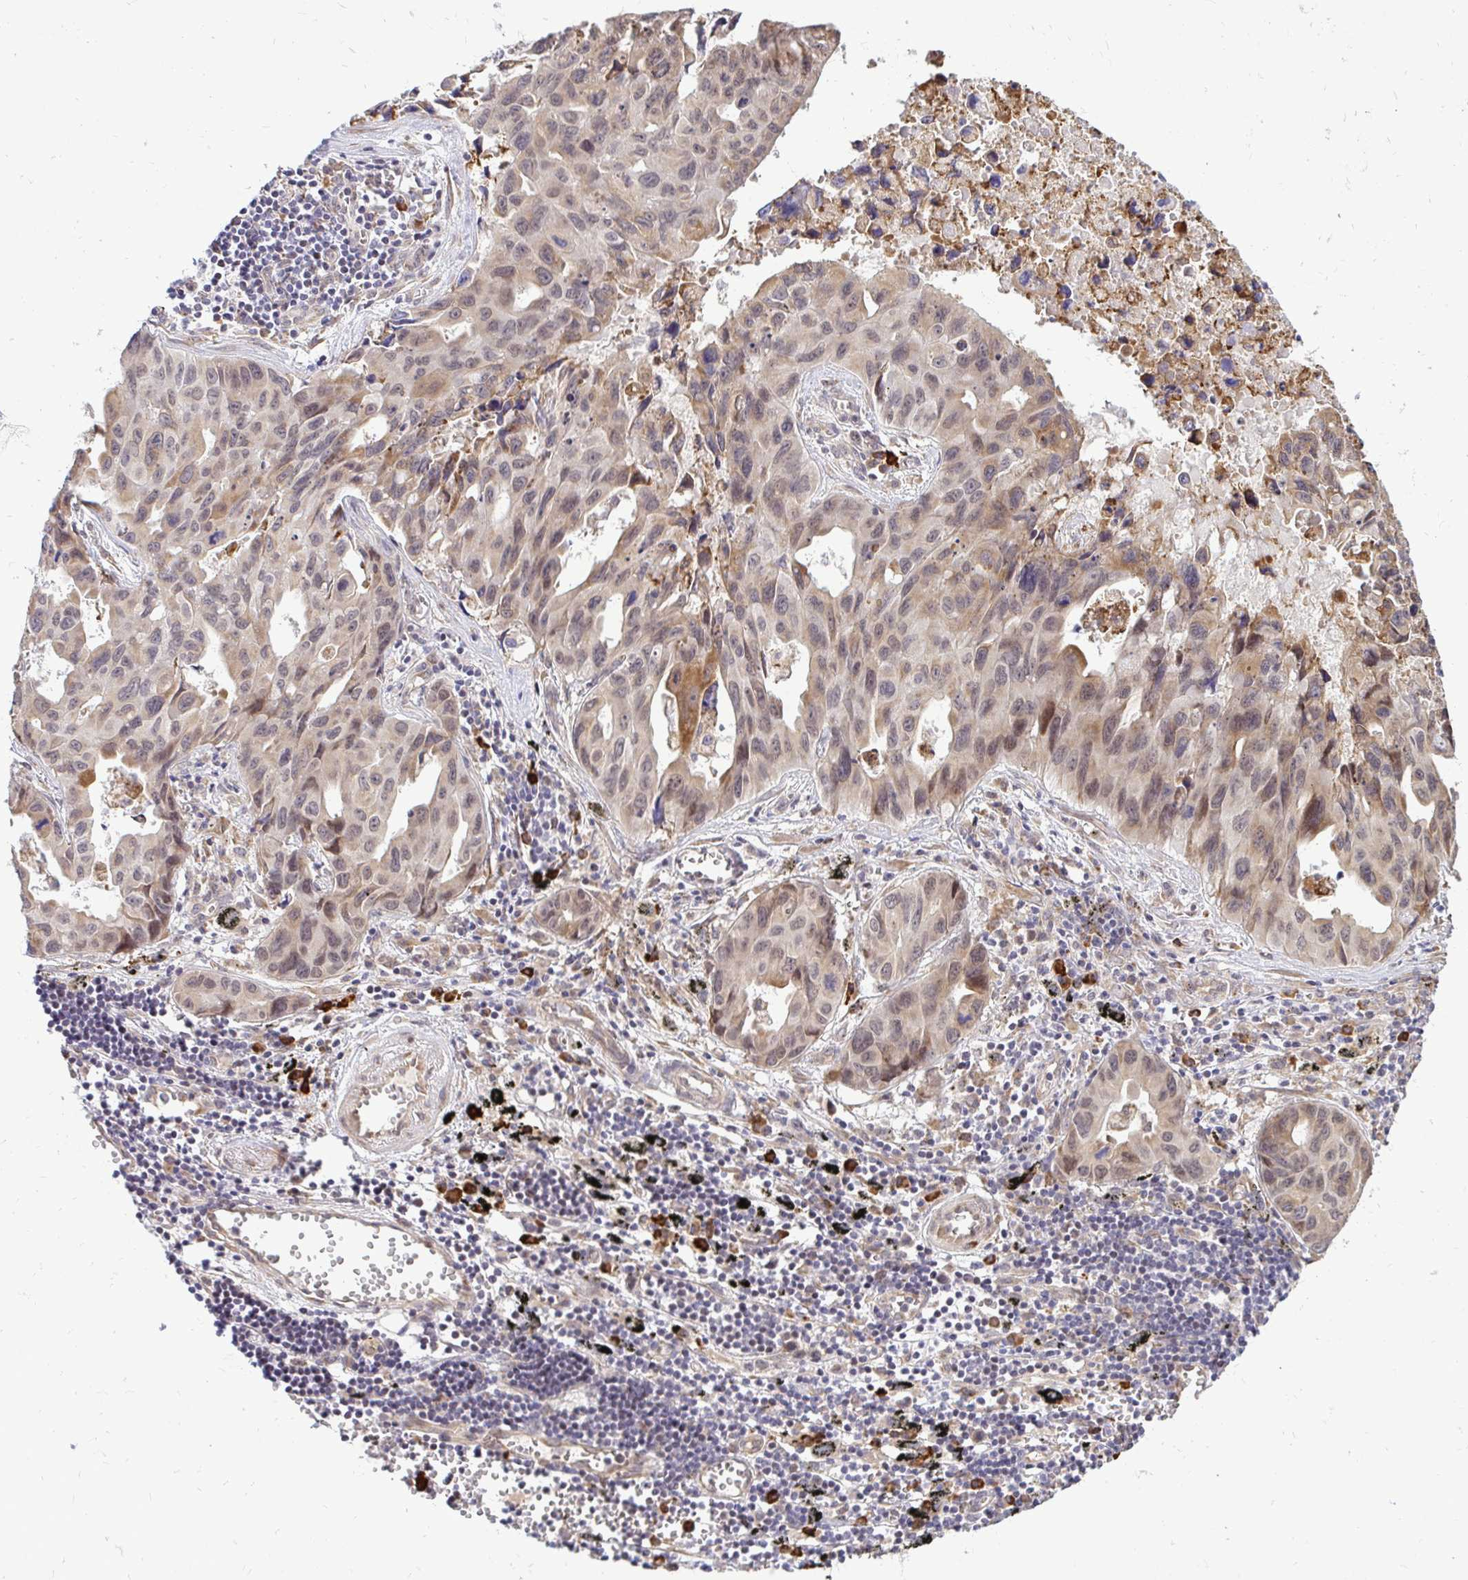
{"staining": {"intensity": "weak", "quantity": ">75%", "location": "cytoplasmic/membranous,nuclear"}, "tissue": "lung cancer", "cell_type": "Tumor cells", "image_type": "cancer", "snomed": [{"axis": "morphology", "description": "Adenocarcinoma, NOS"}, {"axis": "topography", "description": "Lymph node"}, {"axis": "topography", "description": "Lung"}], "caption": "A histopathology image showing weak cytoplasmic/membranous and nuclear expression in approximately >75% of tumor cells in lung adenocarcinoma, as visualized by brown immunohistochemical staining.", "gene": "NAALAD2", "patient": {"sex": "male", "age": 64}}